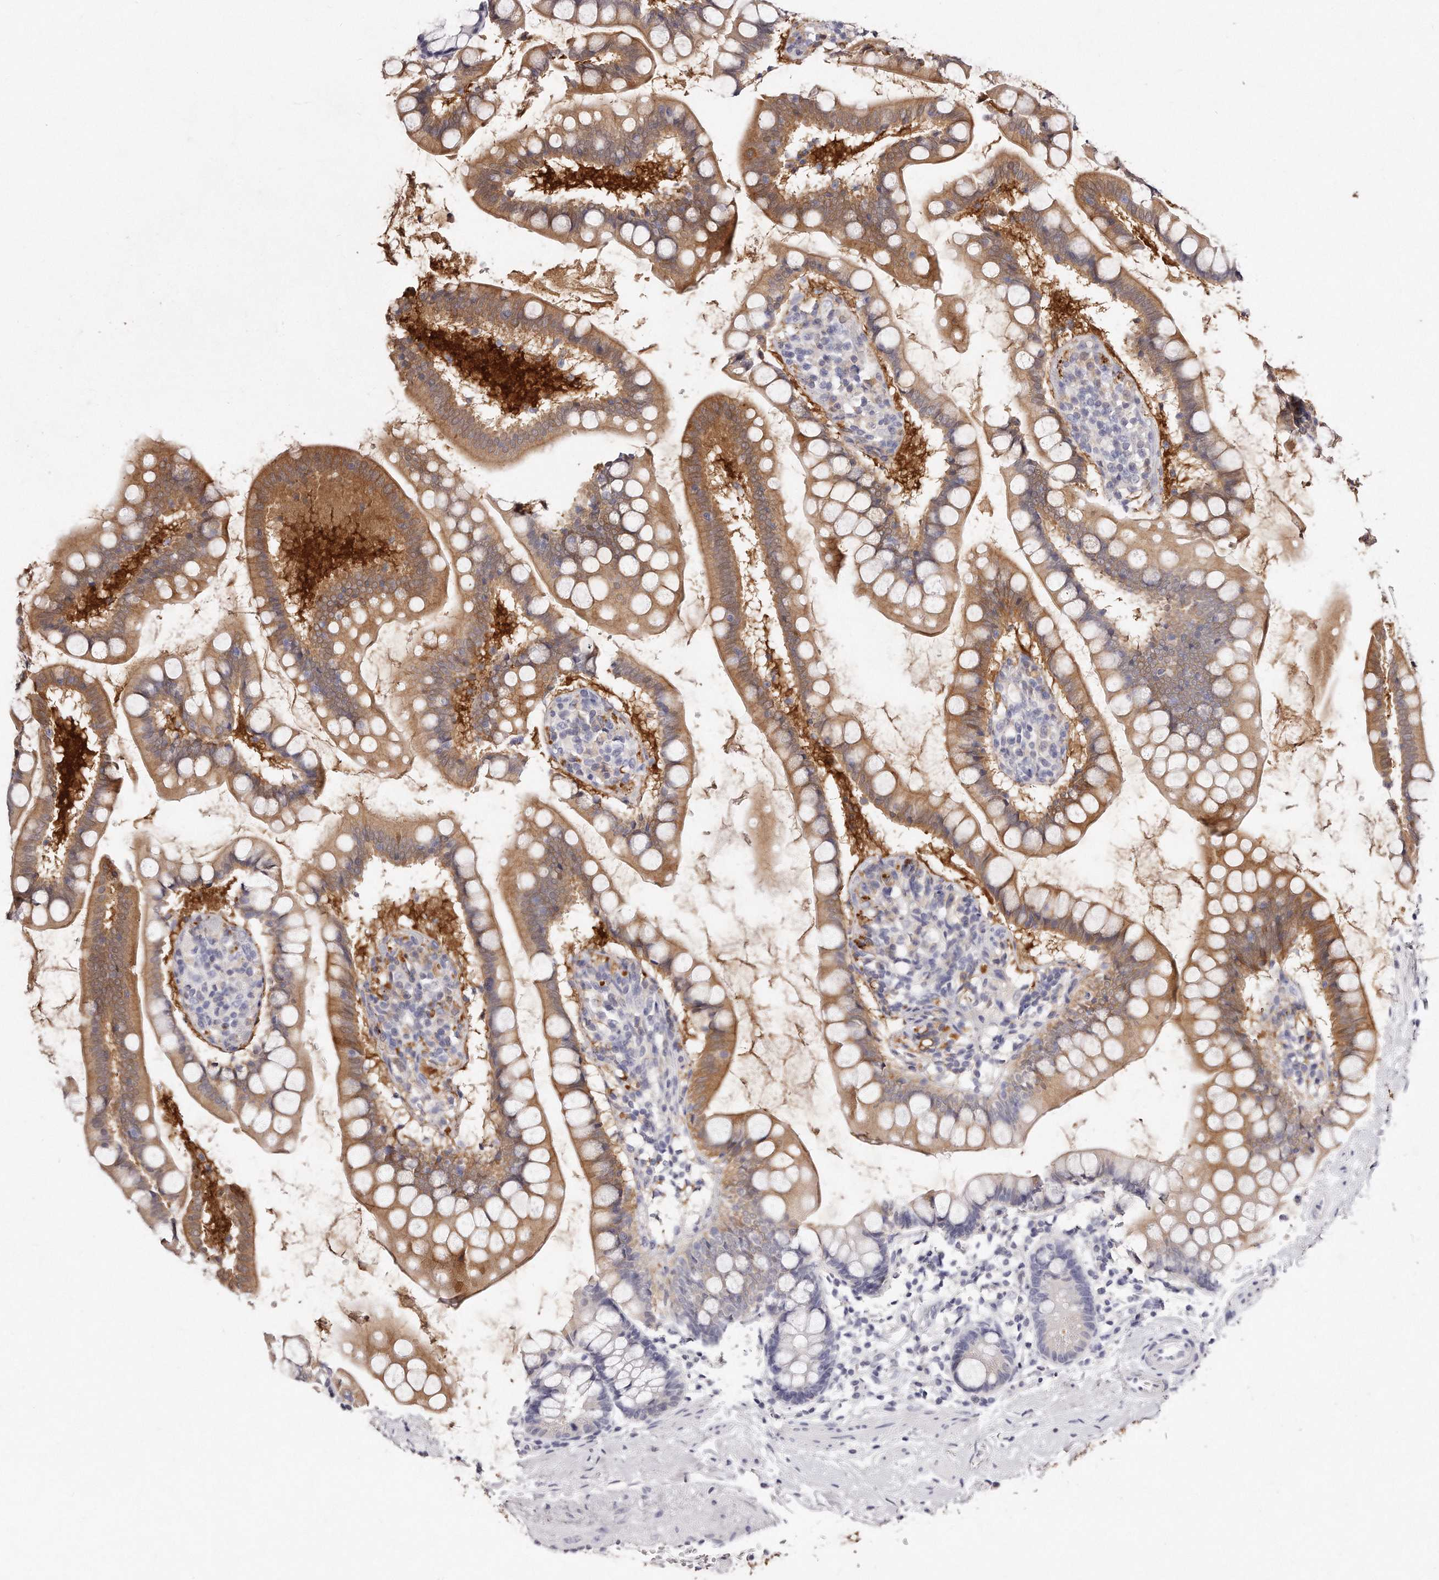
{"staining": {"intensity": "moderate", "quantity": "25%-75%", "location": "cytoplasmic/membranous"}, "tissue": "small intestine", "cell_type": "Glandular cells", "image_type": "normal", "snomed": [{"axis": "morphology", "description": "Normal tissue, NOS"}, {"axis": "topography", "description": "Small intestine"}], "caption": "IHC of unremarkable human small intestine reveals medium levels of moderate cytoplasmic/membranous expression in approximately 25%-75% of glandular cells.", "gene": "GDA", "patient": {"sex": "female", "age": 84}}